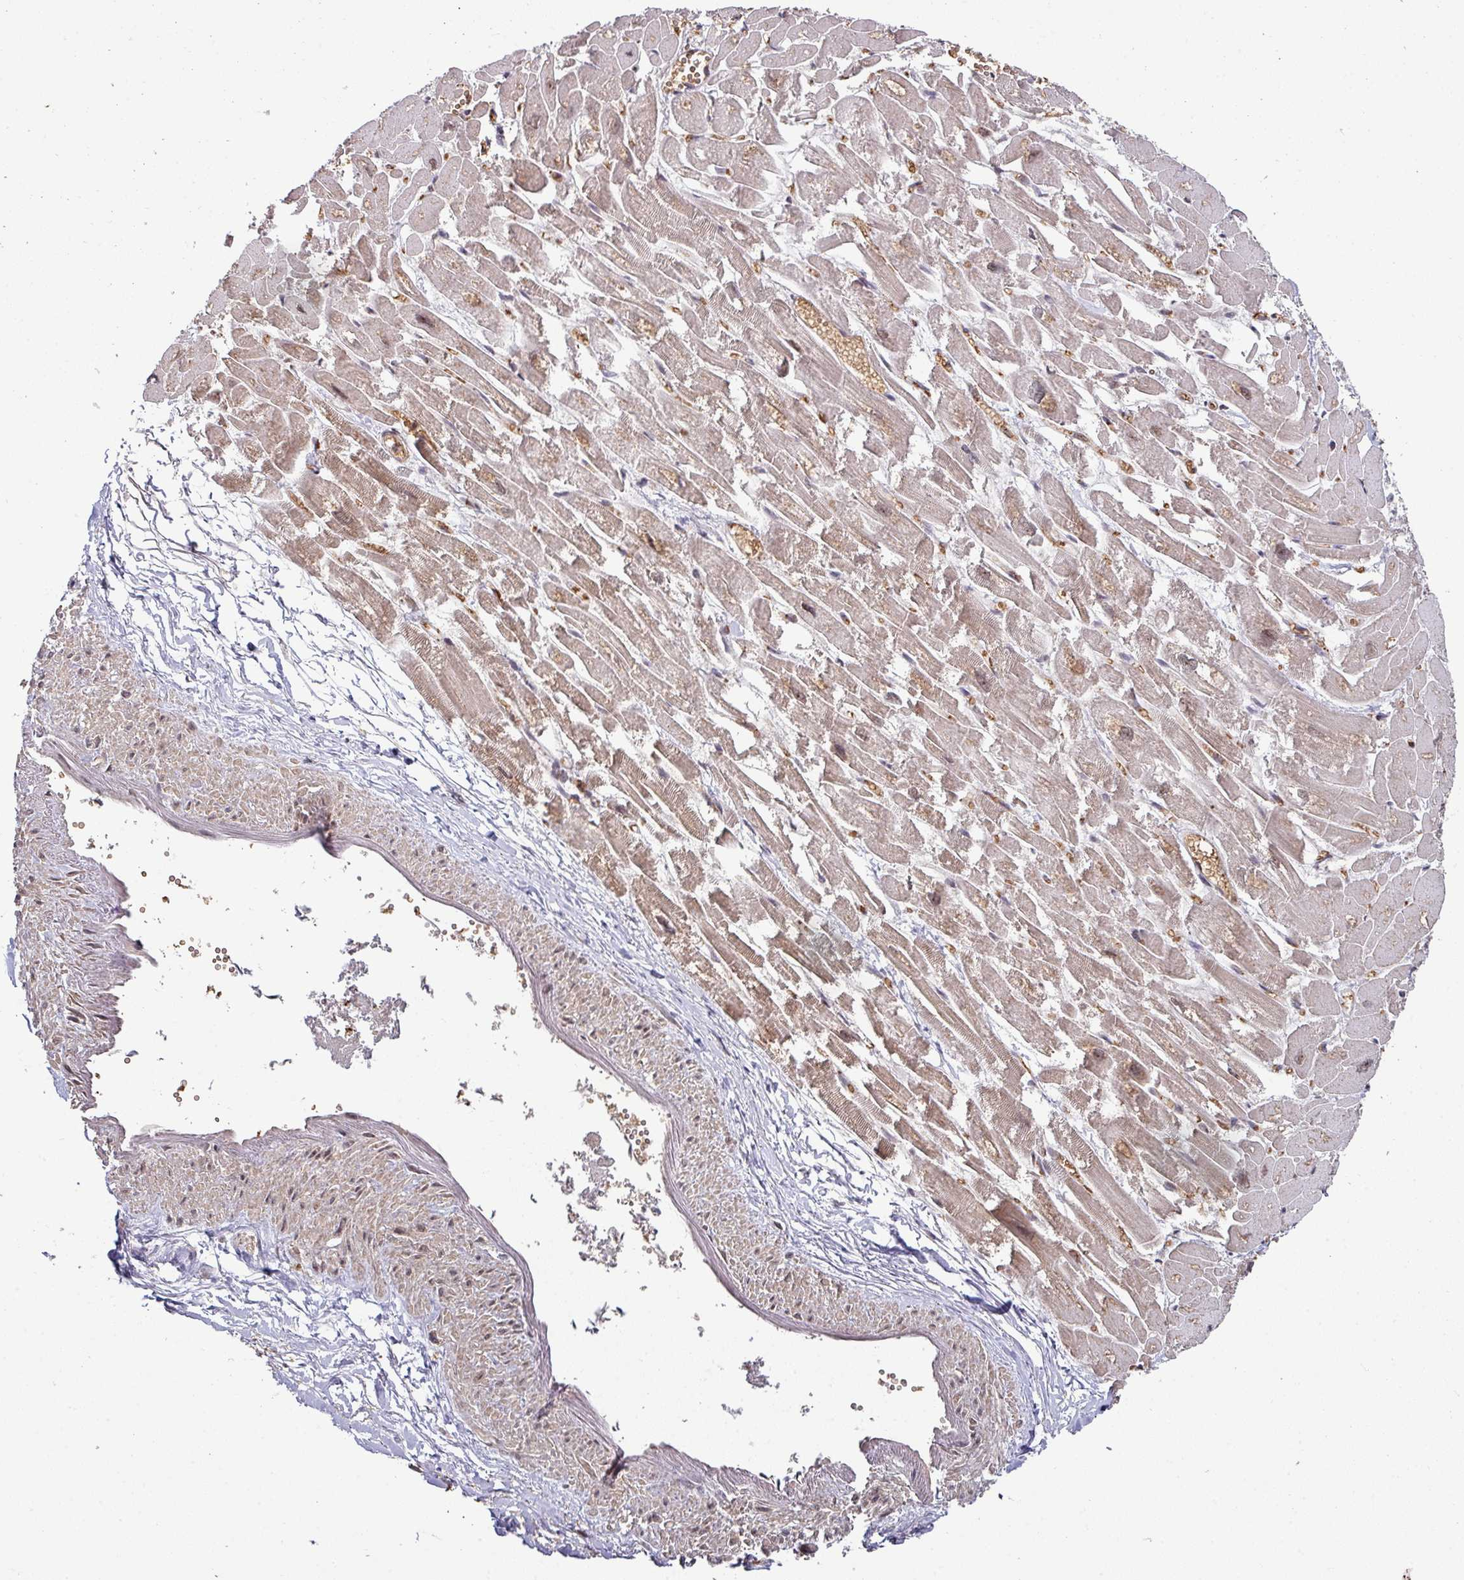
{"staining": {"intensity": "moderate", "quantity": ">75%", "location": "cytoplasmic/membranous"}, "tissue": "heart muscle", "cell_type": "Cardiomyocytes", "image_type": "normal", "snomed": [{"axis": "morphology", "description": "Normal tissue, NOS"}, {"axis": "topography", "description": "Heart"}], "caption": "A high-resolution image shows IHC staining of unremarkable heart muscle, which displays moderate cytoplasmic/membranous expression in approximately >75% of cardiomyocytes. Immunohistochemistry (ihc) stains the protein of interest in brown and the nuclei are stained blue.", "gene": "PHF23", "patient": {"sex": "male", "age": 54}}